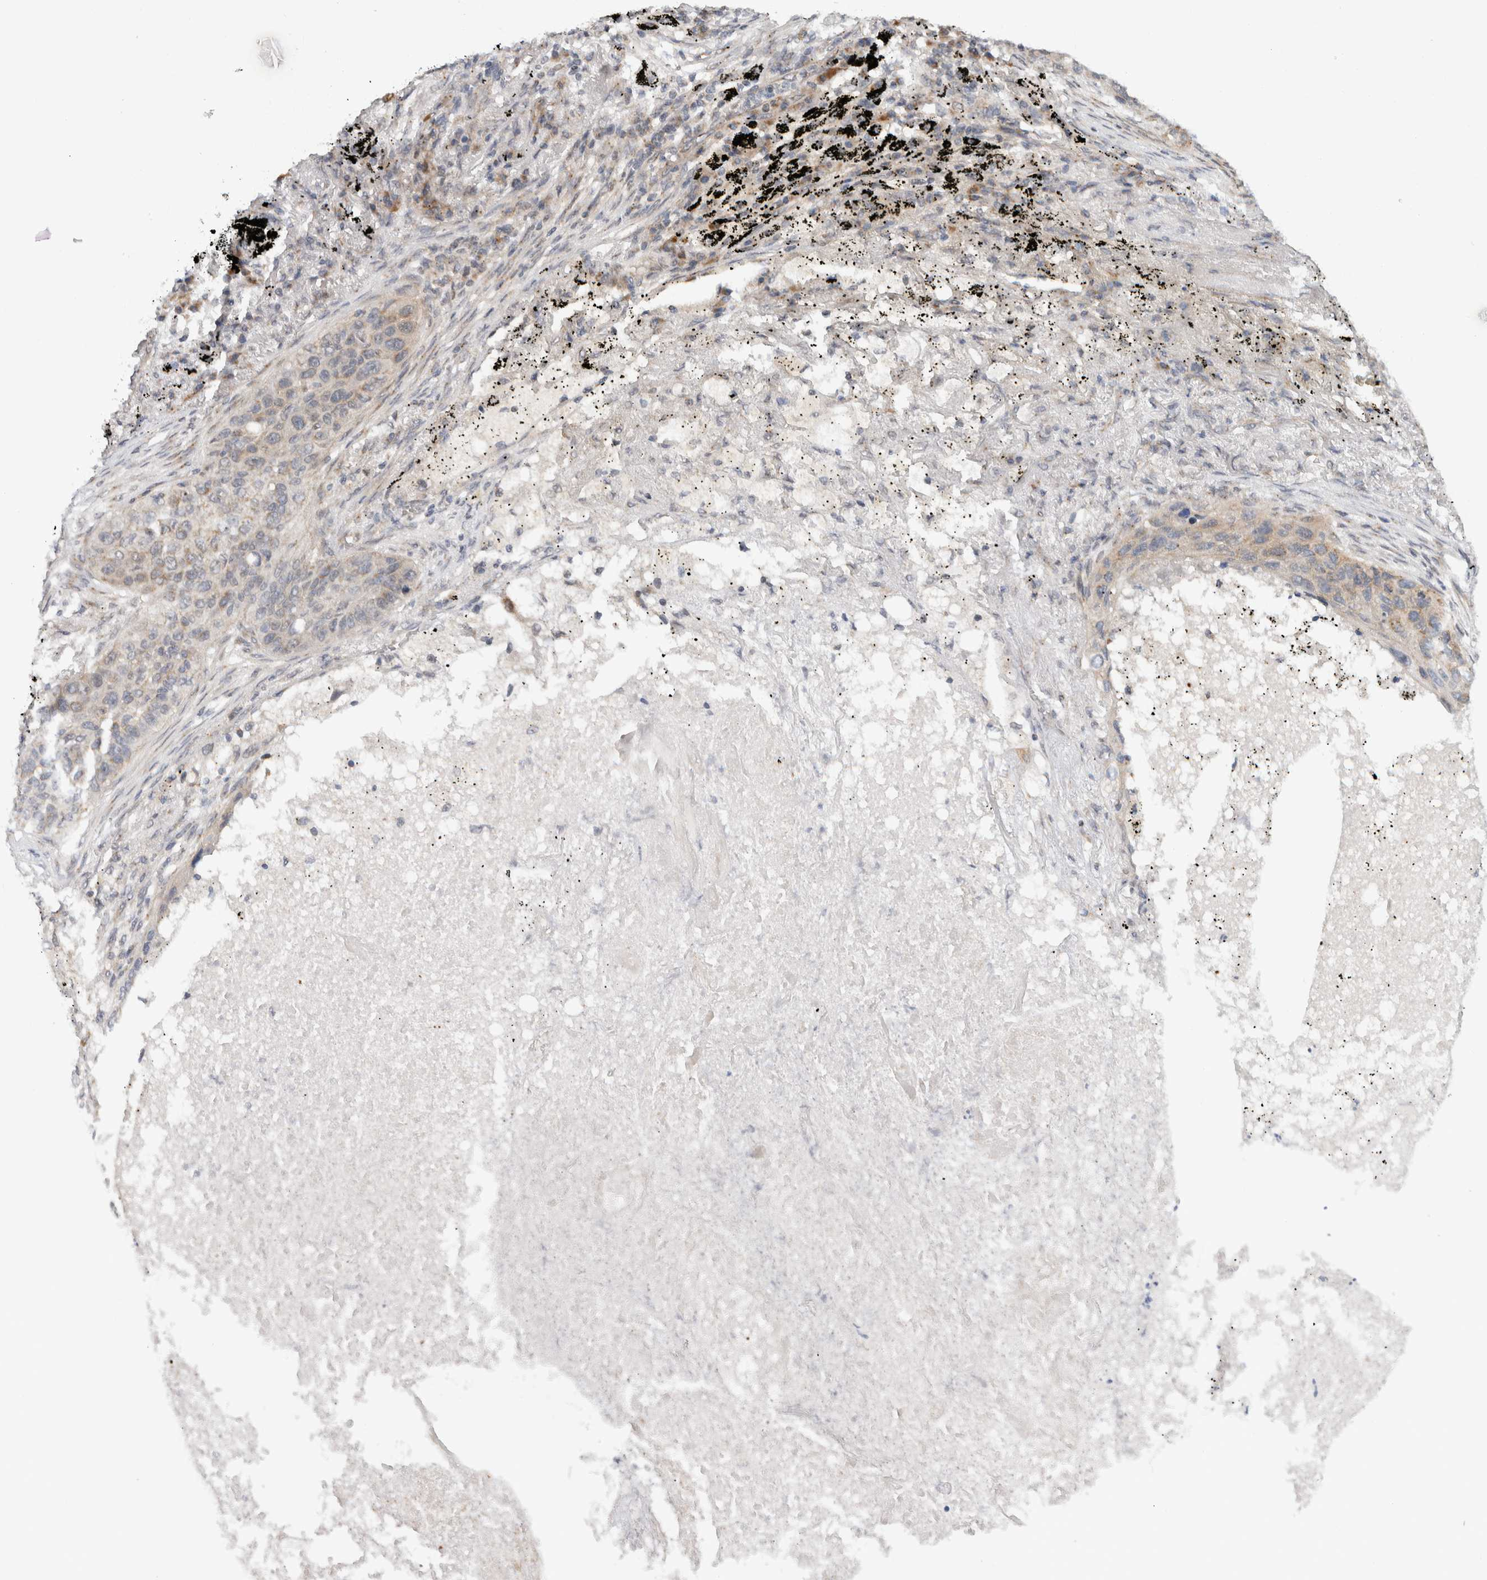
{"staining": {"intensity": "weak", "quantity": "25%-75%", "location": "cytoplasmic/membranous"}, "tissue": "lung cancer", "cell_type": "Tumor cells", "image_type": "cancer", "snomed": [{"axis": "morphology", "description": "Squamous cell carcinoma, NOS"}, {"axis": "topography", "description": "Lung"}], "caption": "A brown stain highlights weak cytoplasmic/membranous expression of a protein in lung cancer tumor cells.", "gene": "CMC2", "patient": {"sex": "female", "age": 63}}